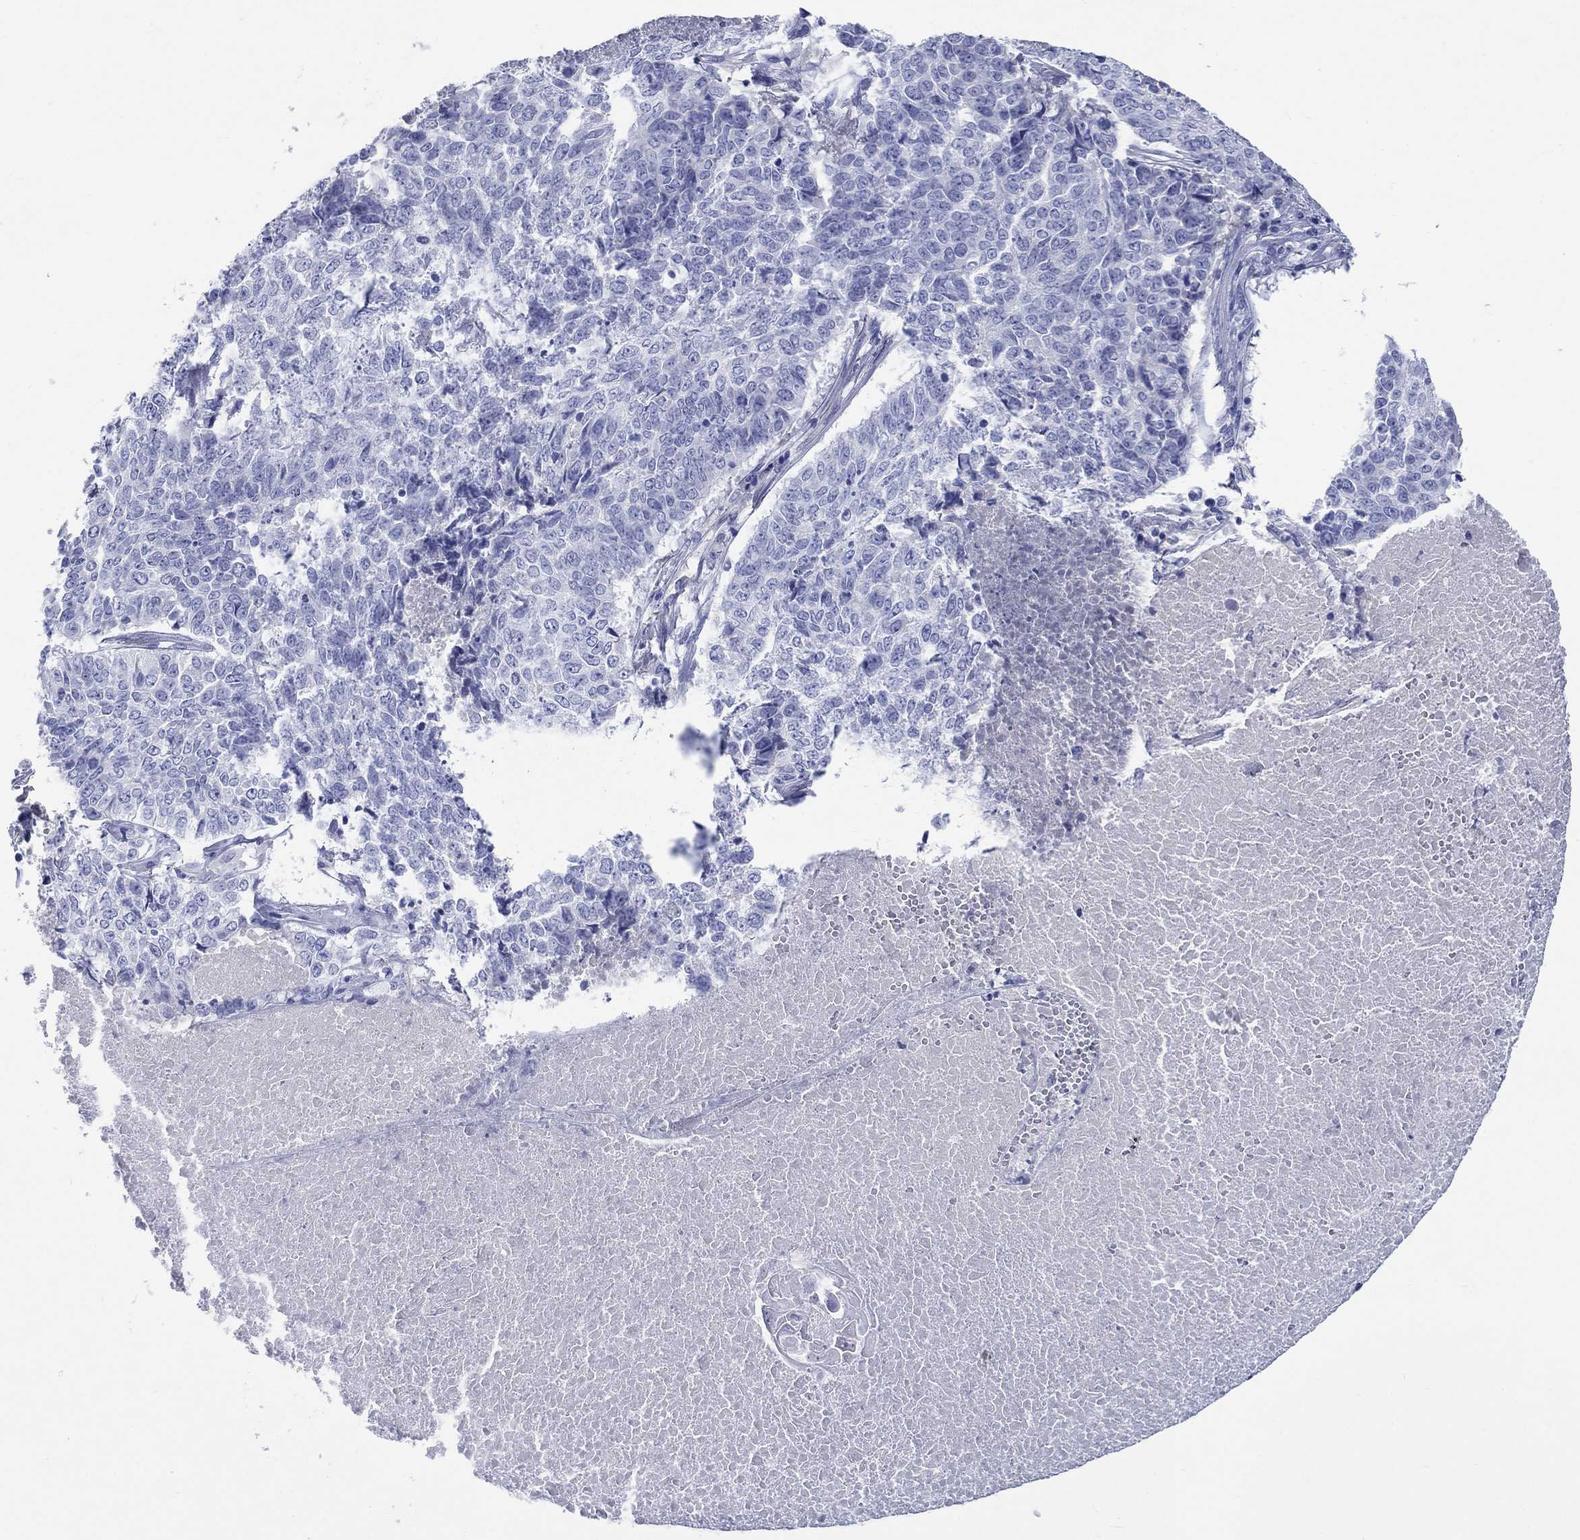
{"staining": {"intensity": "negative", "quantity": "none", "location": "none"}, "tissue": "lung cancer", "cell_type": "Tumor cells", "image_type": "cancer", "snomed": [{"axis": "morphology", "description": "Squamous cell carcinoma, NOS"}, {"axis": "topography", "description": "Lung"}], "caption": "There is no significant expression in tumor cells of squamous cell carcinoma (lung). (DAB (3,3'-diaminobenzidine) IHC with hematoxylin counter stain).", "gene": "CACNG3", "patient": {"sex": "male", "age": 64}}